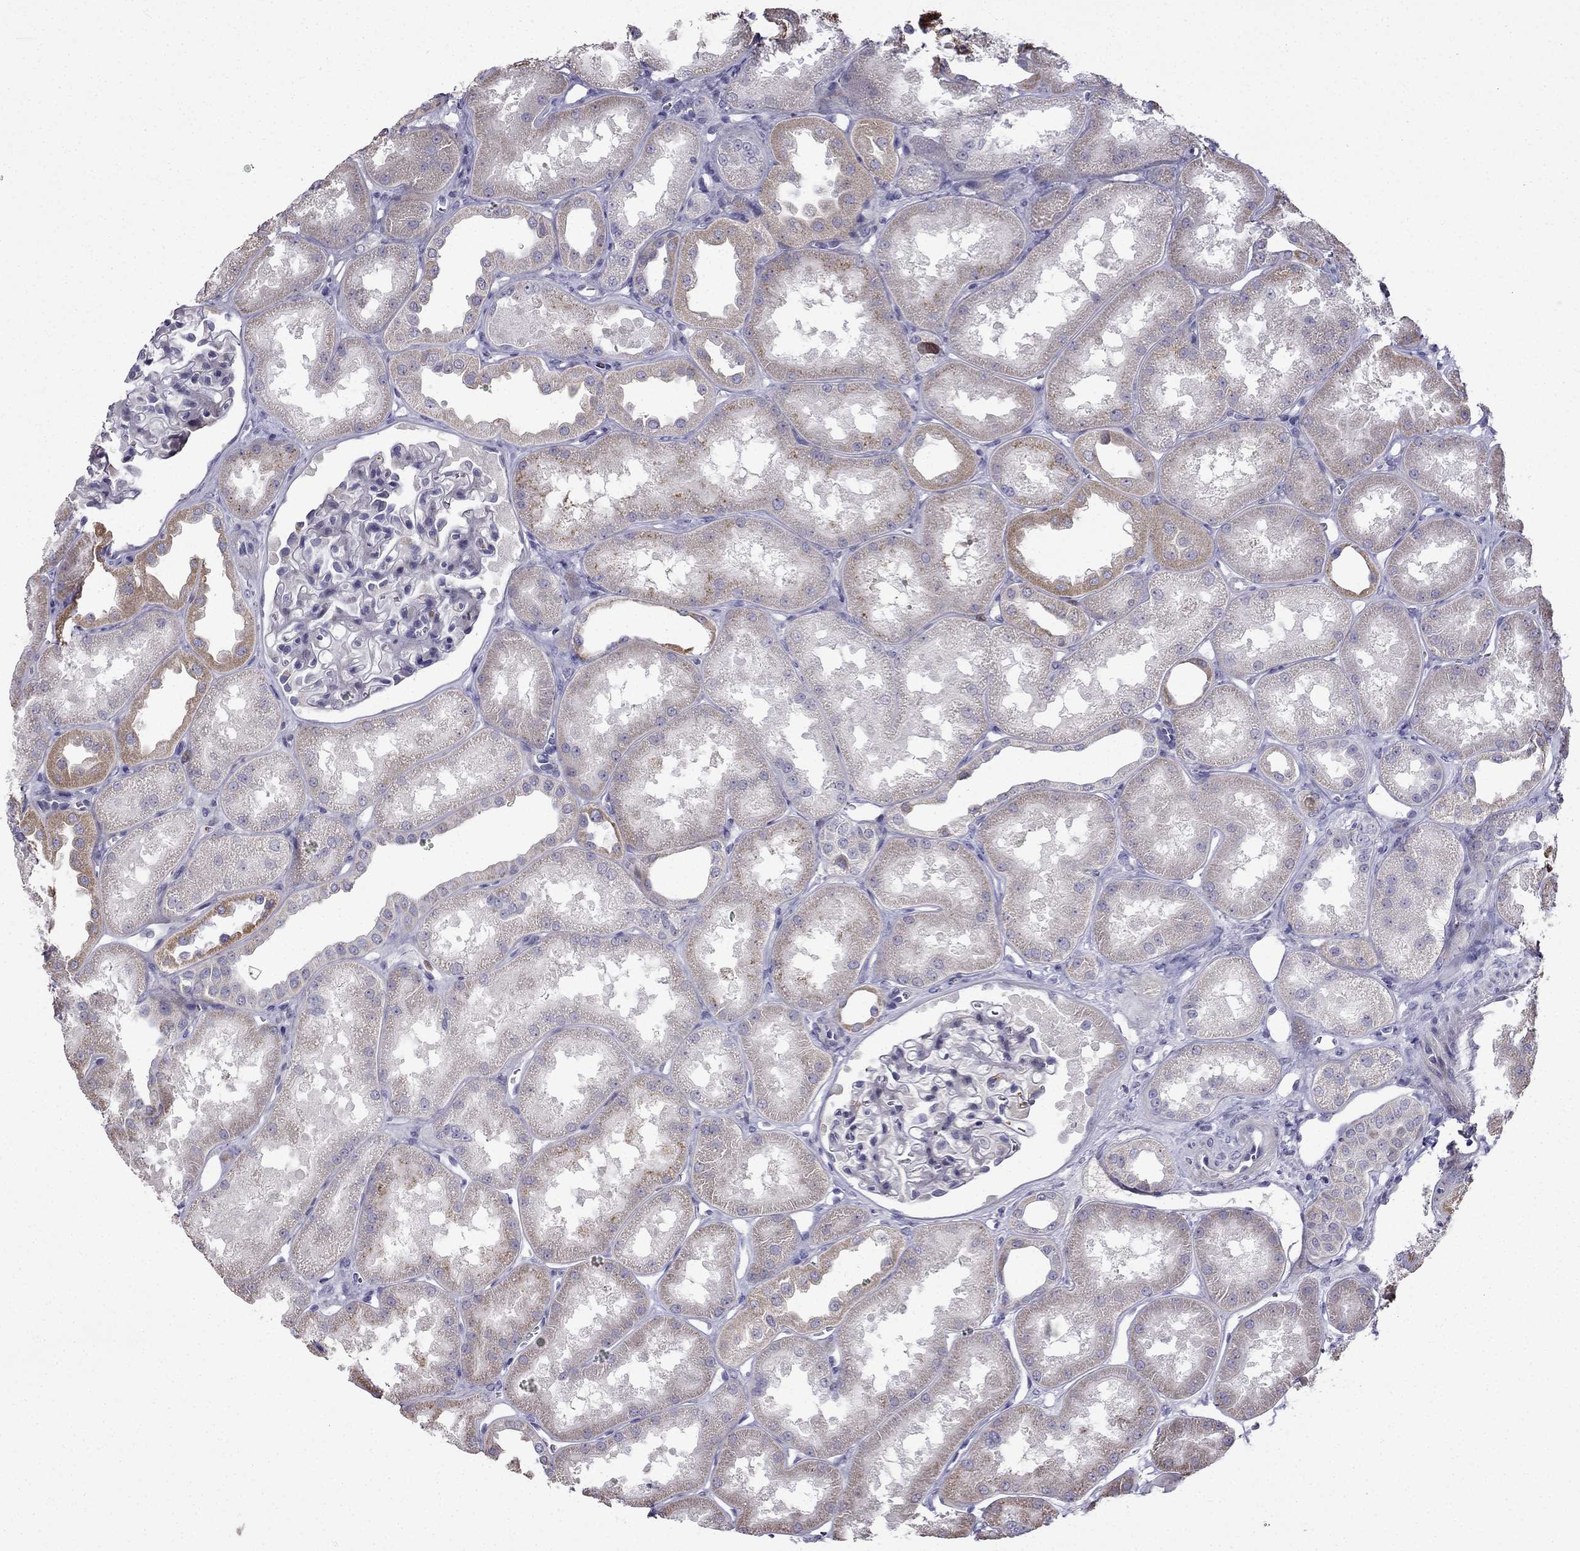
{"staining": {"intensity": "negative", "quantity": "none", "location": "none"}, "tissue": "kidney", "cell_type": "Cells in glomeruli", "image_type": "normal", "snomed": [{"axis": "morphology", "description": "Normal tissue, NOS"}, {"axis": "topography", "description": "Kidney"}], "caption": "High power microscopy image of an IHC micrograph of normal kidney, revealing no significant positivity in cells in glomeruli. (DAB immunohistochemistry (IHC) with hematoxylin counter stain).", "gene": "UHRF1", "patient": {"sex": "male", "age": 61}}